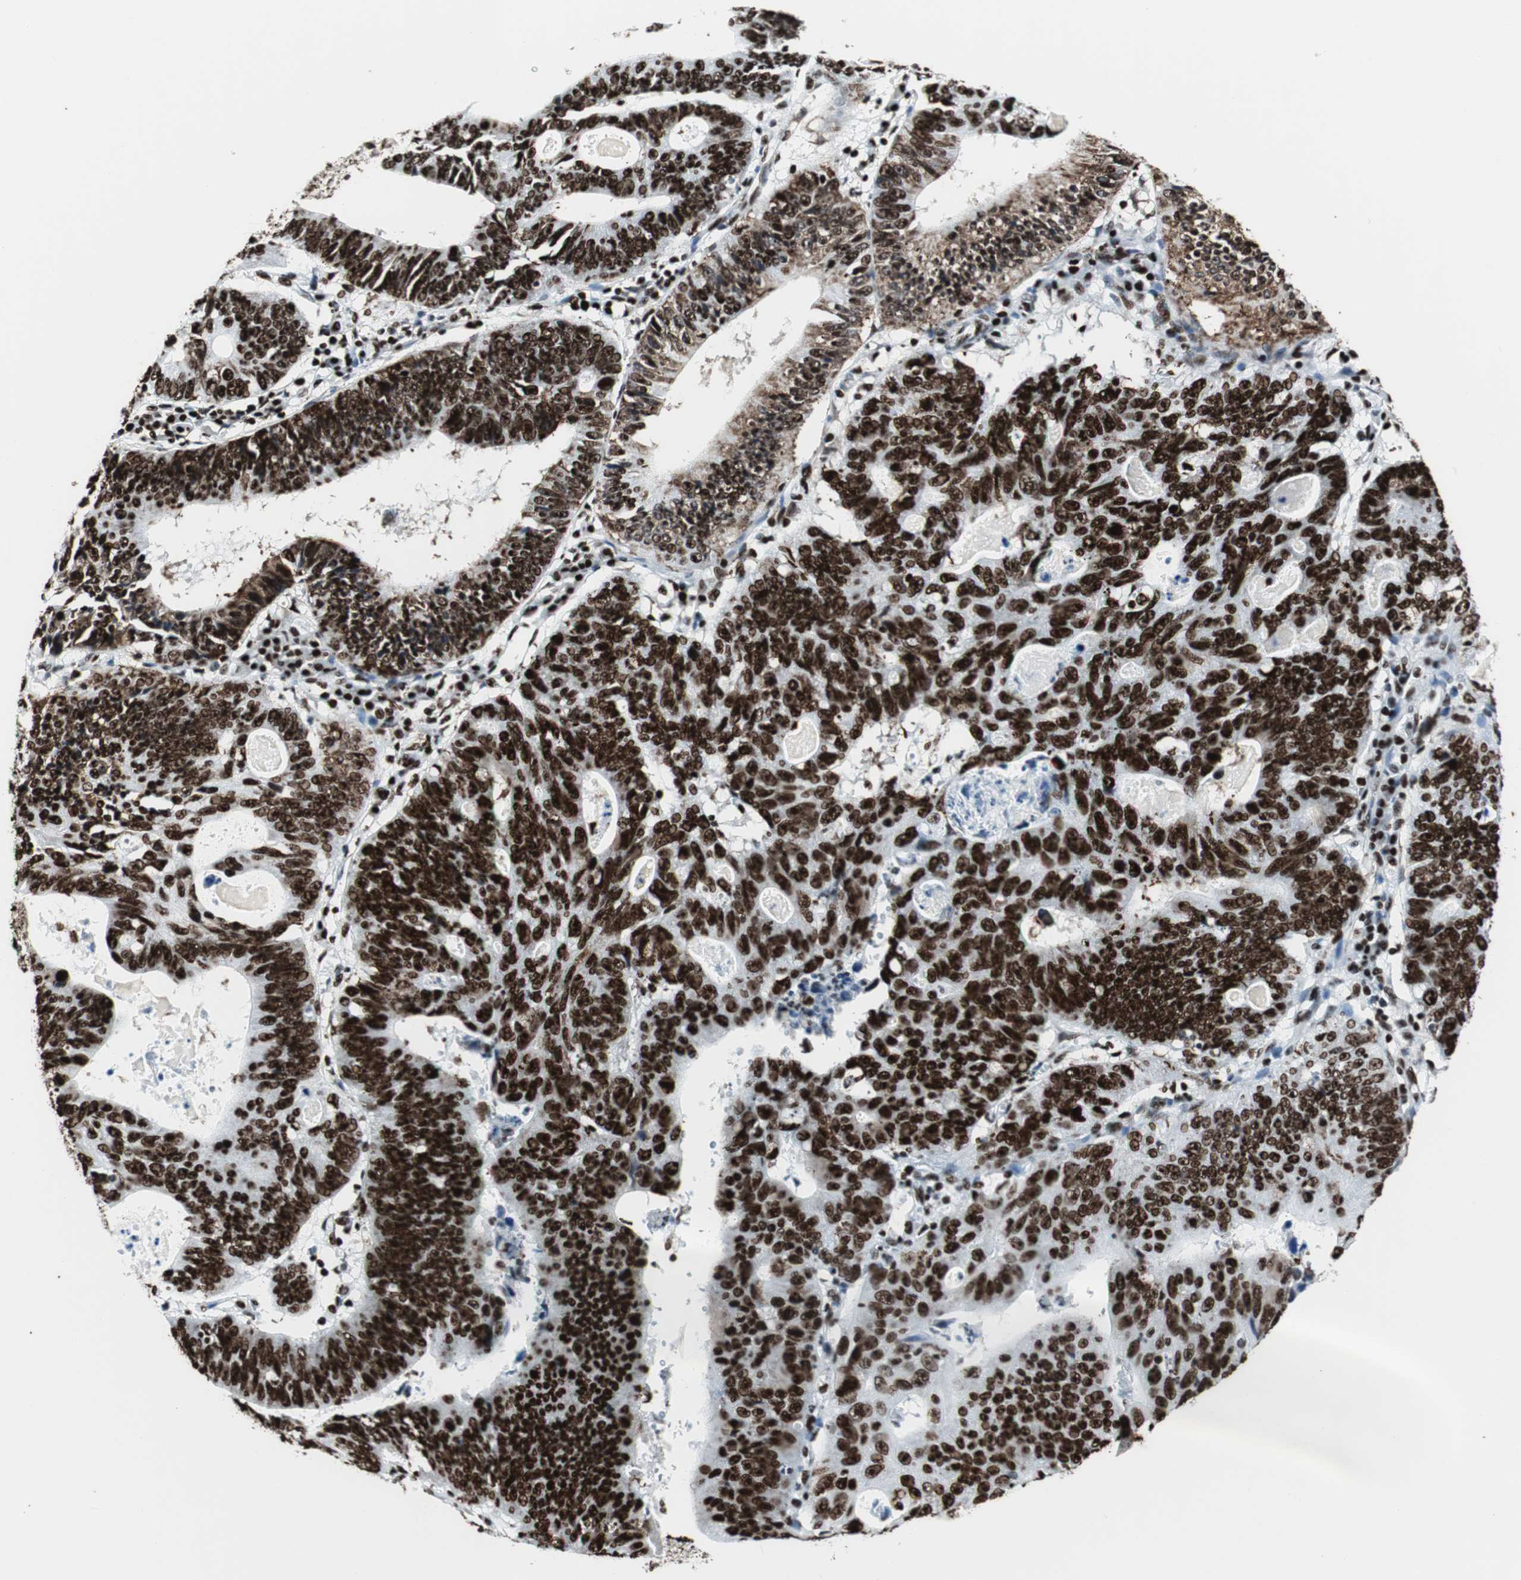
{"staining": {"intensity": "strong", "quantity": ">75%", "location": "nuclear"}, "tissue": "stomach cancer", "cell_type": "Tumor cells", "image_type": "cancer", "snomed": [{"axis": "morphology", "description": "Adenocarcinoma, NOS"}, {"axis": "topography", "description": "Stomach"}], "caption": "Protein staining shows strong nuclear expression in about >75% of tumor cells in stomach adenocarcinoma. (brown staining indicates protein expression, while blue staining denotes nuclei).", "gene": "NCL", "patient": {"sex": "male", "age": 59}}